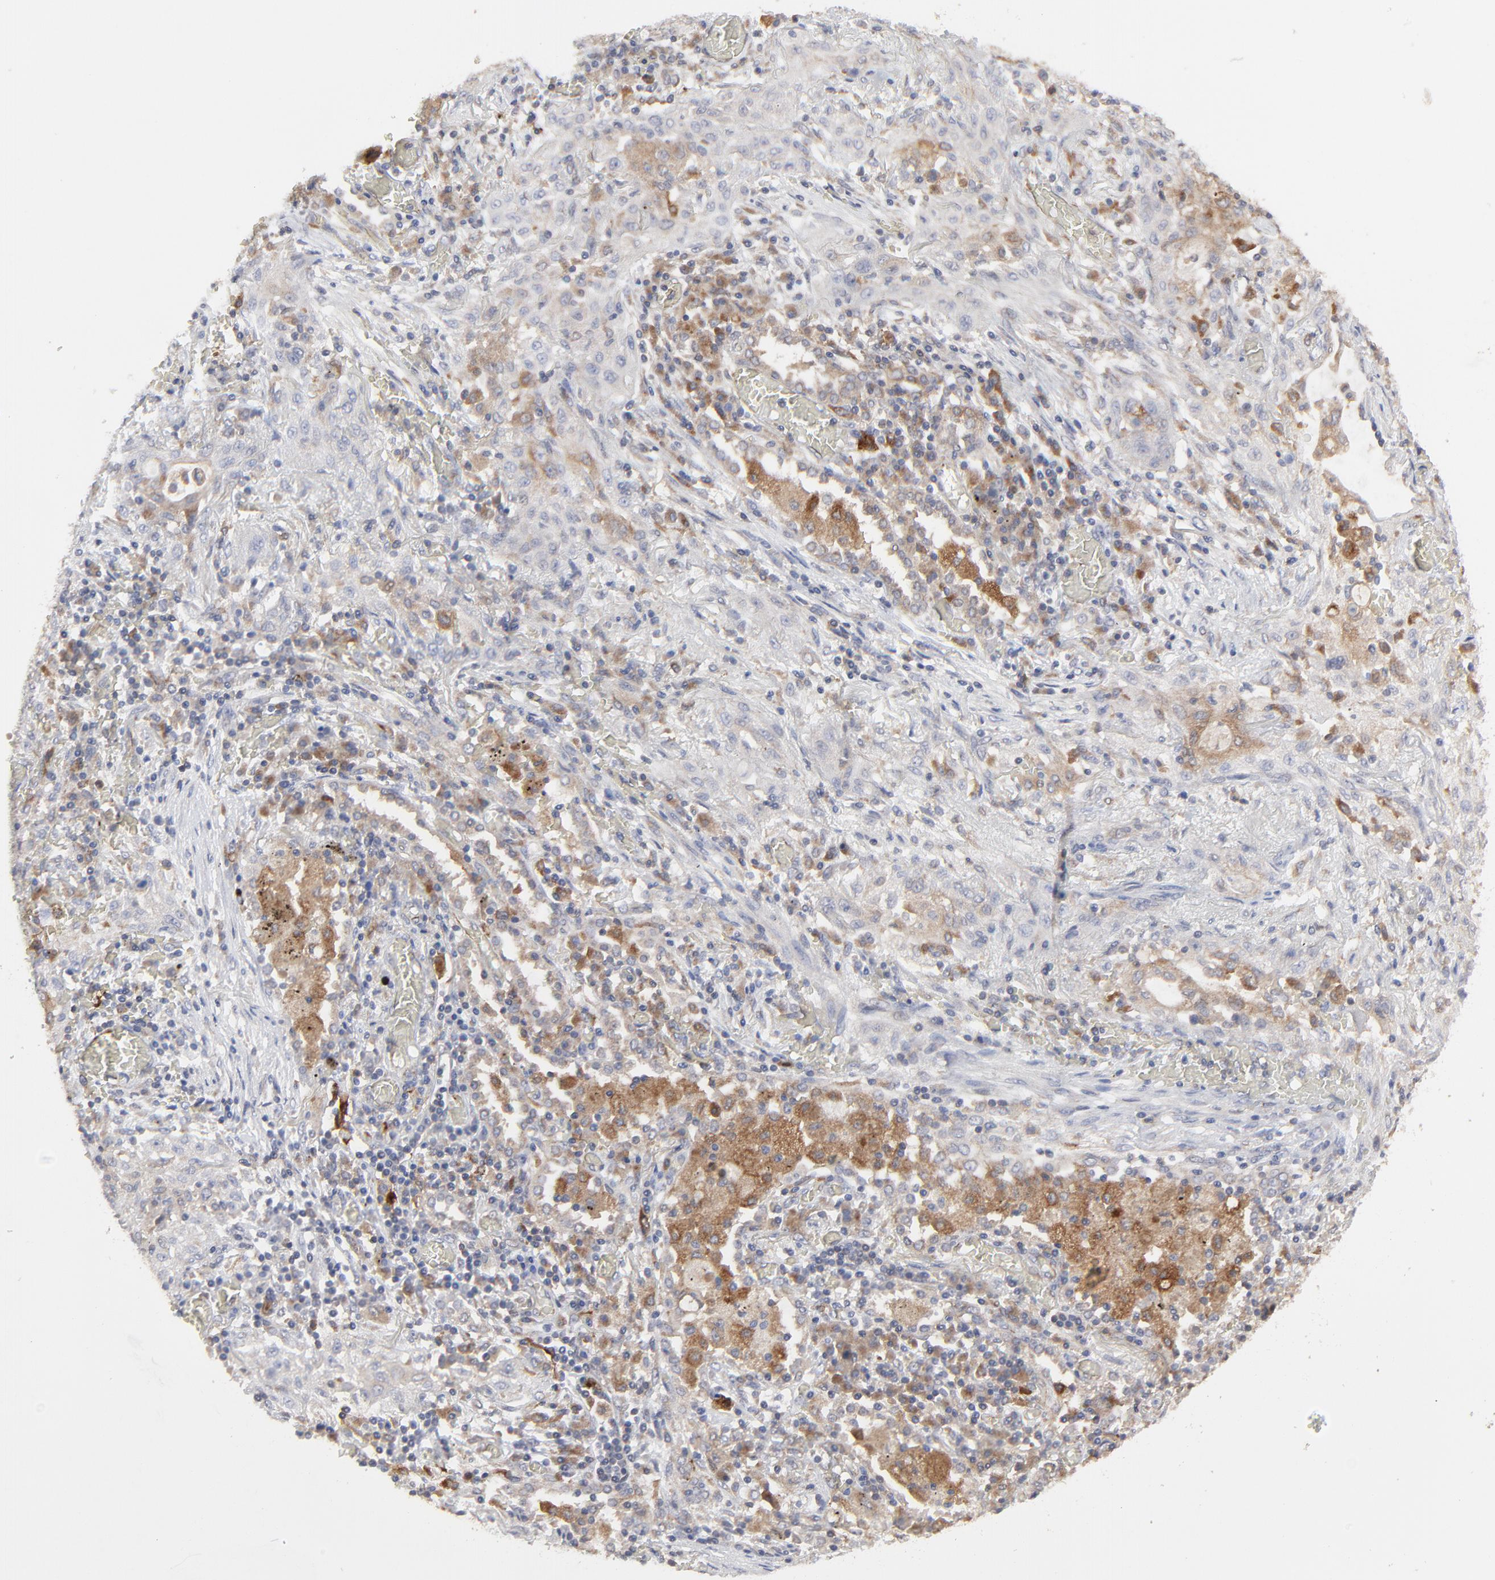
{"staining": {"intensity": "weak", "quantity": "25%-75%", "location": "cytoplasmic/membranous"}, "tissue": "lung cancer", "cell_type": "Tumor cells", "image_type": "cancer", "snomed": [{"axis": "morphology", "description": "Squamous cell carcinoma, NOS"}, {"axis": "topography", "description": "Lung"}], "caption": "IHC histopathology image of neoplastic tissue: lung squamous cell carcinoma stained using immunohistochemistry (IHC) demonstrates low levels of weak protein expression localized specifically in the cytoplasmic/membranous of tumor cells, appearing as a cytoplasmic/membranous brown color.", "gene": "RAB9A", "patient": {"sex": "female", "age": 47}}